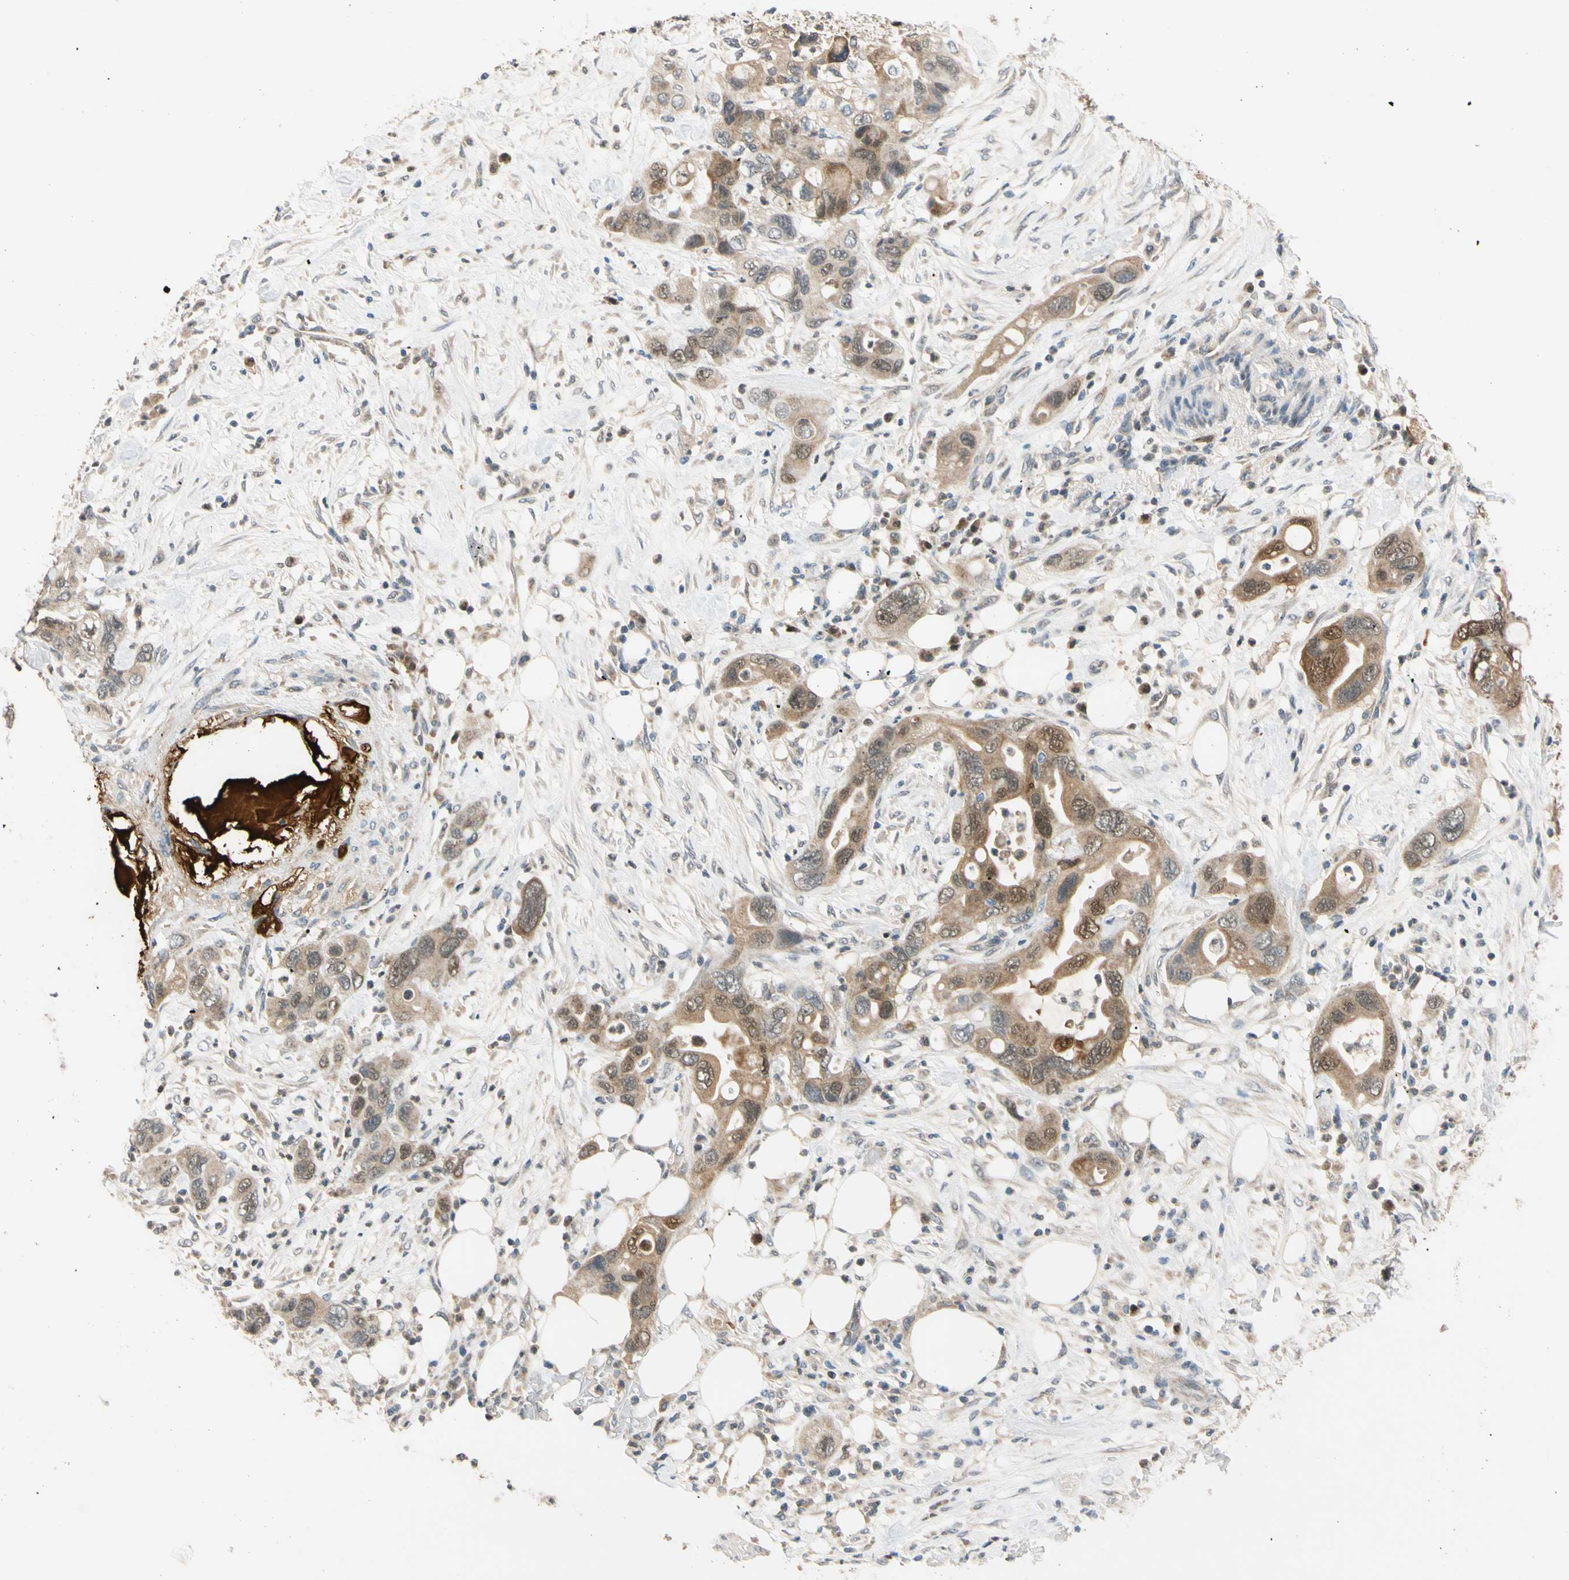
{"staining": {"intensity": "moderate", "quantity": ">75%", "location": "cytoplasmic/membranous,nuclear"}, "tissue": "pancreatic cancer", "cell_type": "Tumor cells", "image_type": "cancer", "snomed": [{"axis": "morphology", "description": "Adenocarcinoma, NOS"}, {"axis": "topography", "description": "Pancreas"}], "caption": "Immunohistochemical staining of pancreatic cancer demonstrates moderate cytoplasmic/membranous and nuclear protein positivity in about >75% of tumor cells.", "gene": "RIOX2", "patient": {"sex": "female", "age": 71}}